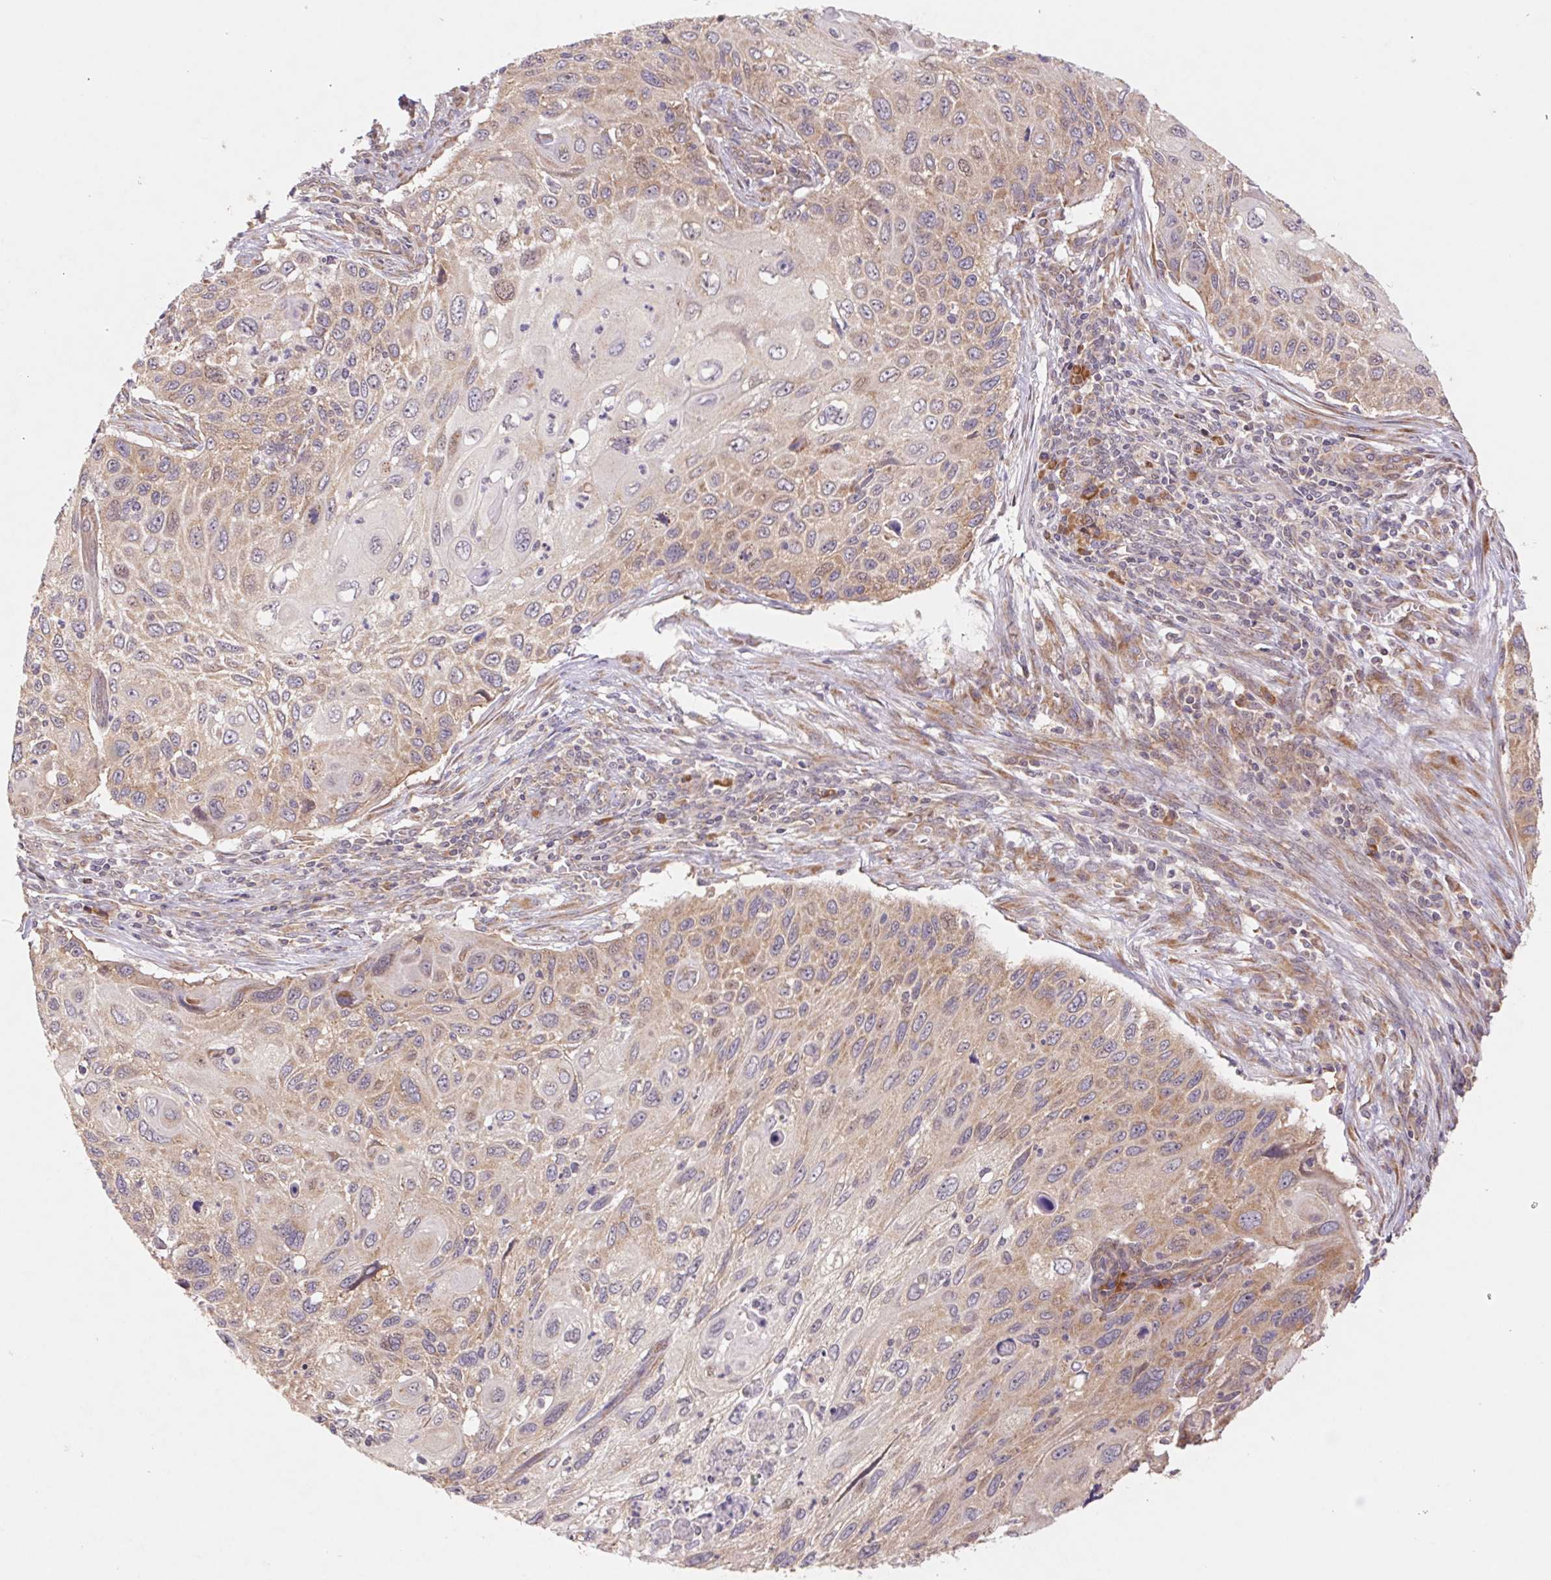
{"staining": {"intensity": "weak", "quantity": "25%-75%", "location": "cytoplasmic/membranous"}, "tissue": "cervical cancer", "cell_type": "Tumor cells", "image_type": "cancer", "snomed": [{"axis": "morphology", "description": "Squamous cell carcinoma, NOS"}, {"axis": "topography", "description": "Cervix"}], "caption": "Brown immunohistochemical staining in squamous cell carcinoma (cervical) reveals weak cytoplasmic/membranous positivity in approximately 25%-75% of tumor cells.", "gene": "RPL27A", "patient": {"sex": "female", "age": 70}}